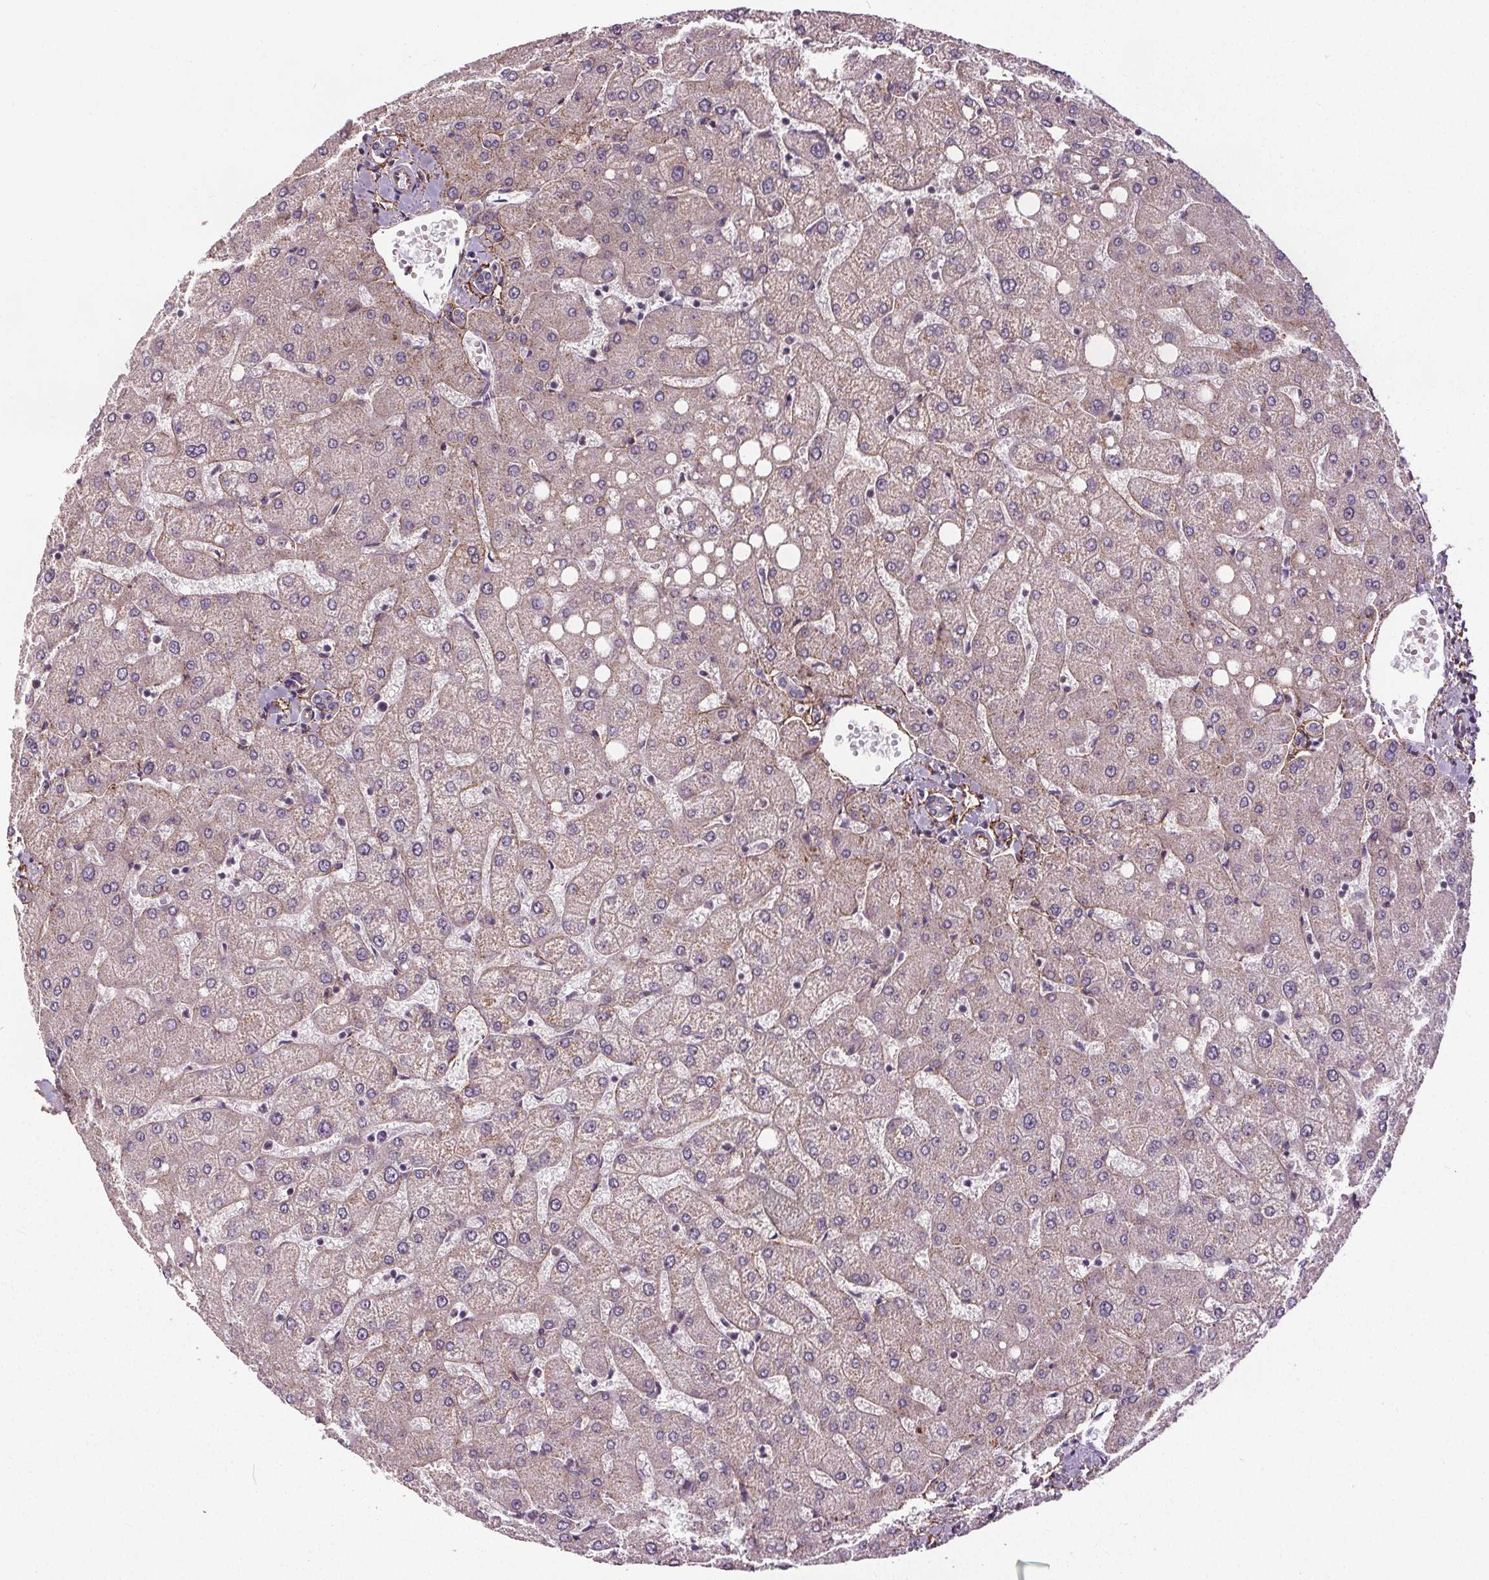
{"staining": {"intensity": "negative", "quantity": "none", "location": "none"}, "tissue": "liver", "cell_type": "Cholangiocytes", "image_type": "normal", "snomed": [{"axis": "morphology", "description": "Normal tissue, NOS"}, {"axis": "topography", "description": "Liver"}], "caption": "IHC of benign human liver shows no expression in cholangiocytes.", "gene": "KIAA0232", "patient": {"sex": "female", "age": 54}}